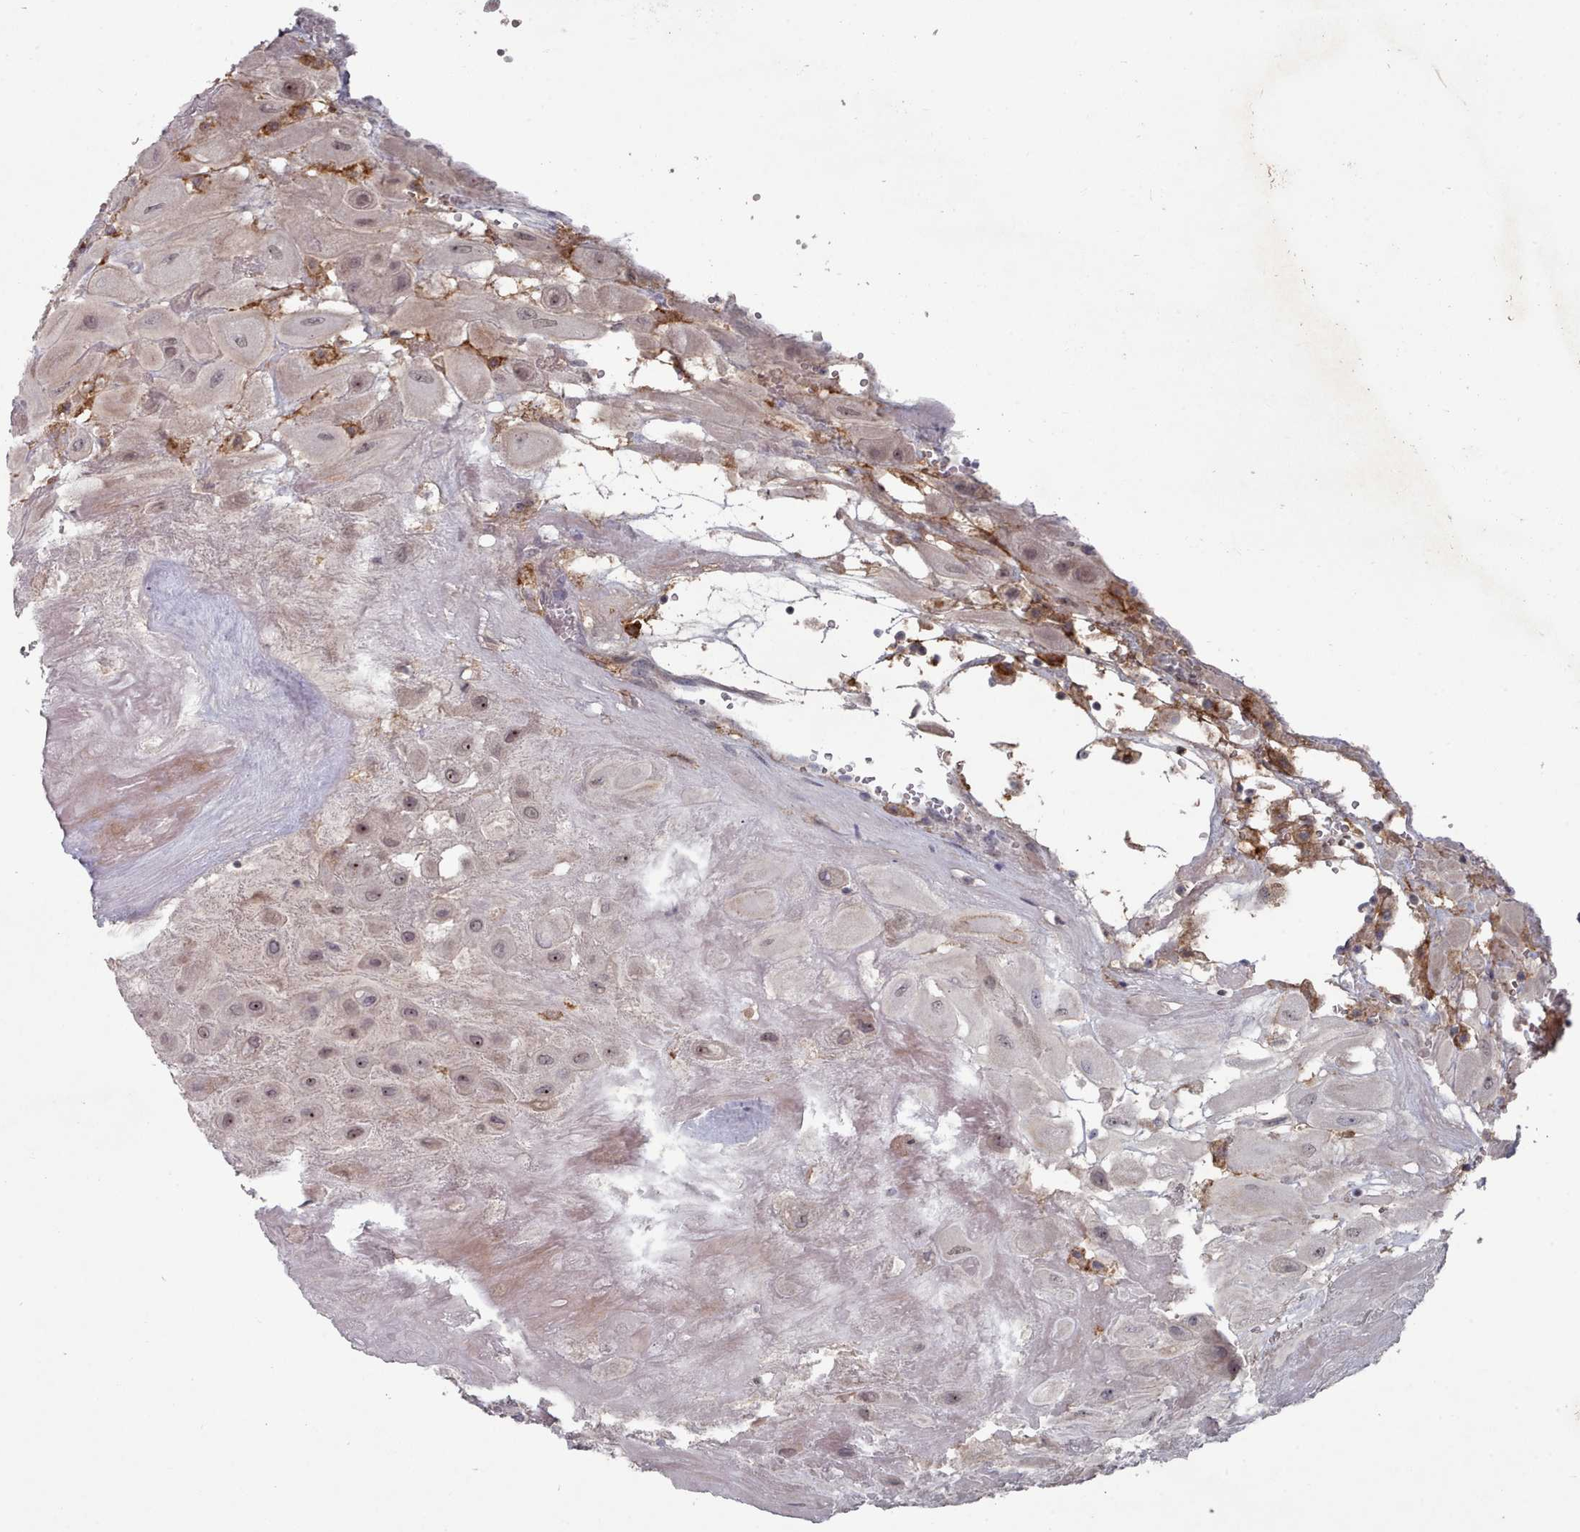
{"staining": {"intensity": "weak", "quantity": "<25%", "location": "nuclear"}, "tissue": "placenta", "cell_type": "Decidual cells", "image_type": "normal", "snomed": [{"axis": "morphology", "description": "Normal tissue, NOS"}, {"axis": "topography", "description": "Placenta"}], "caption": "Immunohistochemistry (IHC) micrograph of benign placenta: human placenta stained with DAB exhibits no significant protein expression in decidual cells. Nuclei are stained in blue.", "gene": "COL8A2", "patient": {"sex": "female", "age": 32}}